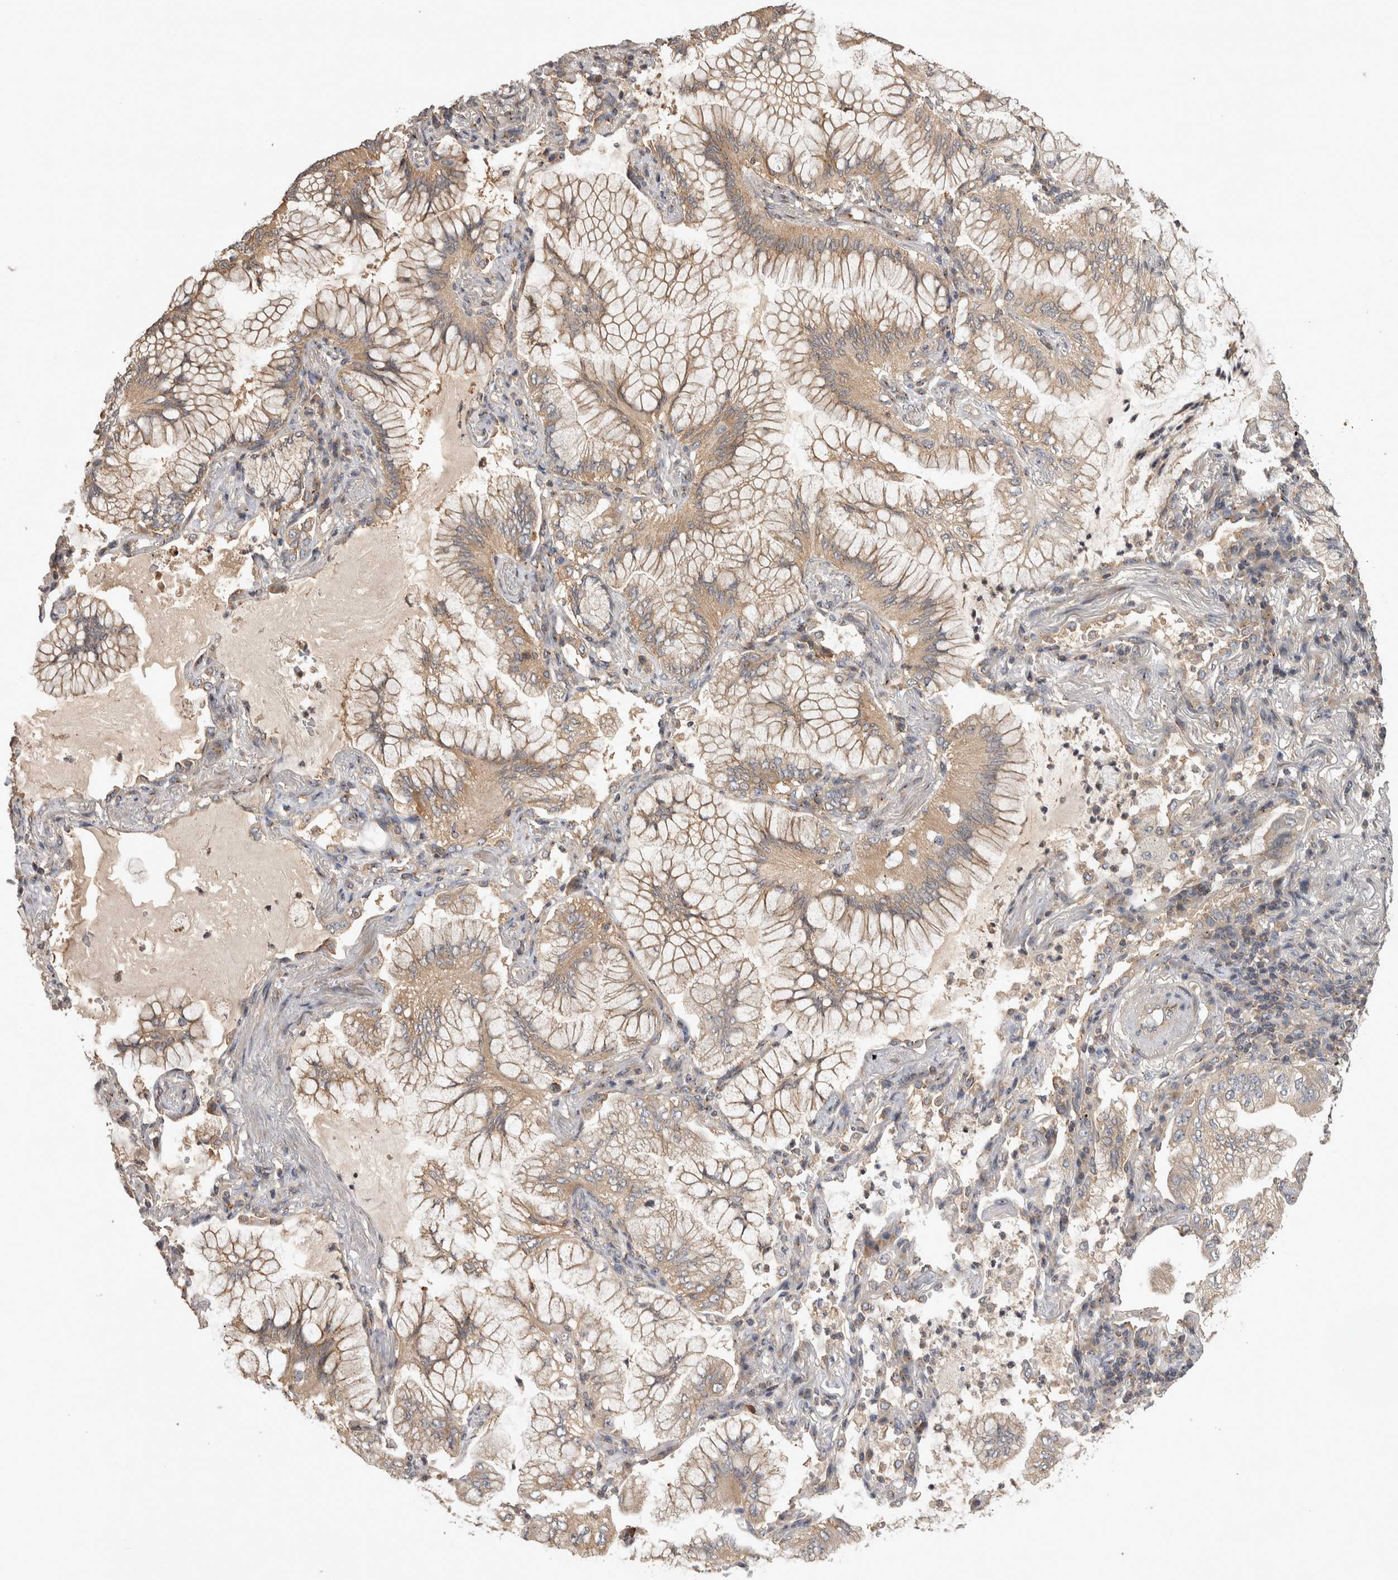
{"staining": {"intensity": "moderate", "quantity": ">75%", "location": "cytoplasmic/membranous"}, "tissue": "lung cancer", "cell_type": "Tumor cells", "image_type": "cancer", "snomed": [{"axis": "morphology", "description": "Adenocarcinoma, NOS"}, {"axis": "topography", "description": "Lung"}], "caption": "Protein expression analysis of lung adenocarcinoma shows moderate cytoplasmic/membranous positivity in about >75% of tumor cells.", "gene": "IFRD1", "patient": {"sex": "female", "age": 70}}